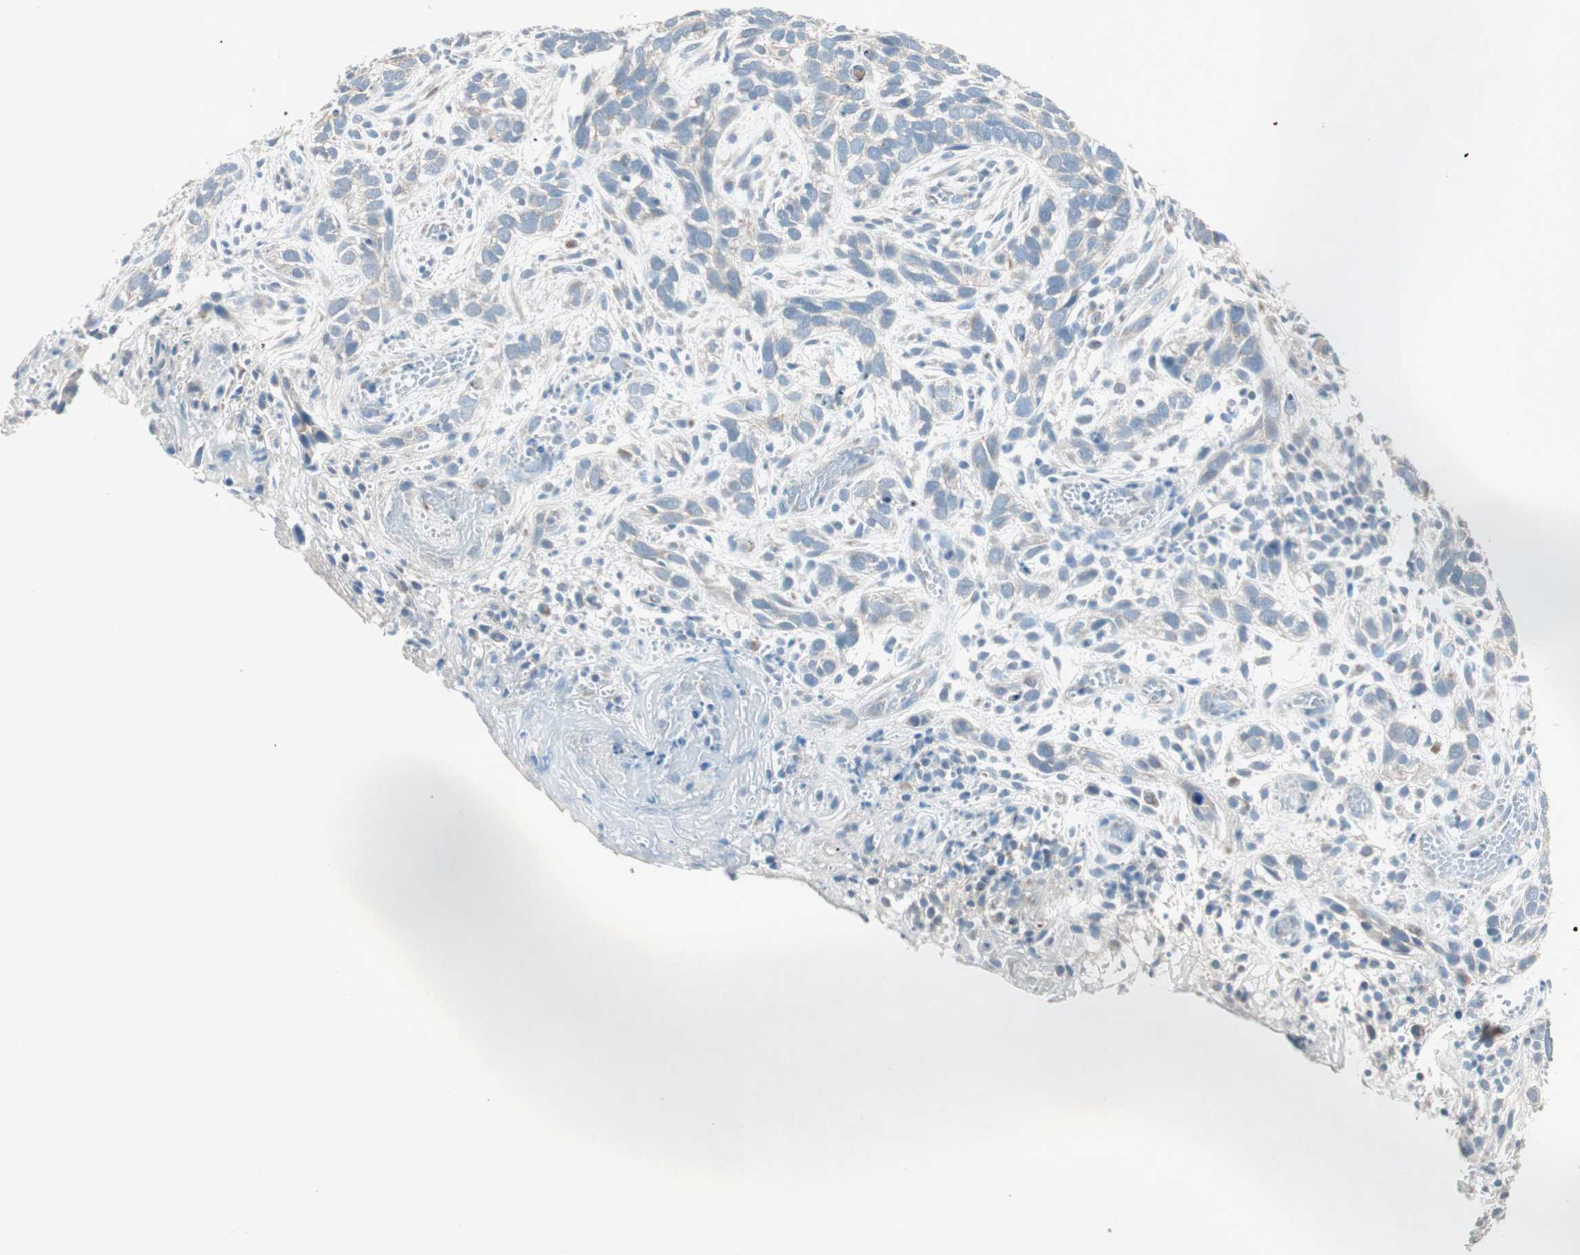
{"staining": {"intensity": "weak", "quantity": "<25%", "location": "cytoplasmic/membranous"}, "tissue": "skin cancer", "cell_type": "Tumor cells", "image_type": "cancer", "snomed": [{"axis": "morphology", "description": "Basal cell carcinoma"}, {"axis": "topography", "description": "Skin"}], "caption": "This is an IHC micrograph of human basal cell carcinoma (skin). There is no expression in tumor cells.", "gene": "NKAIN1", "patient": {"sex": "male", "age": 87}}